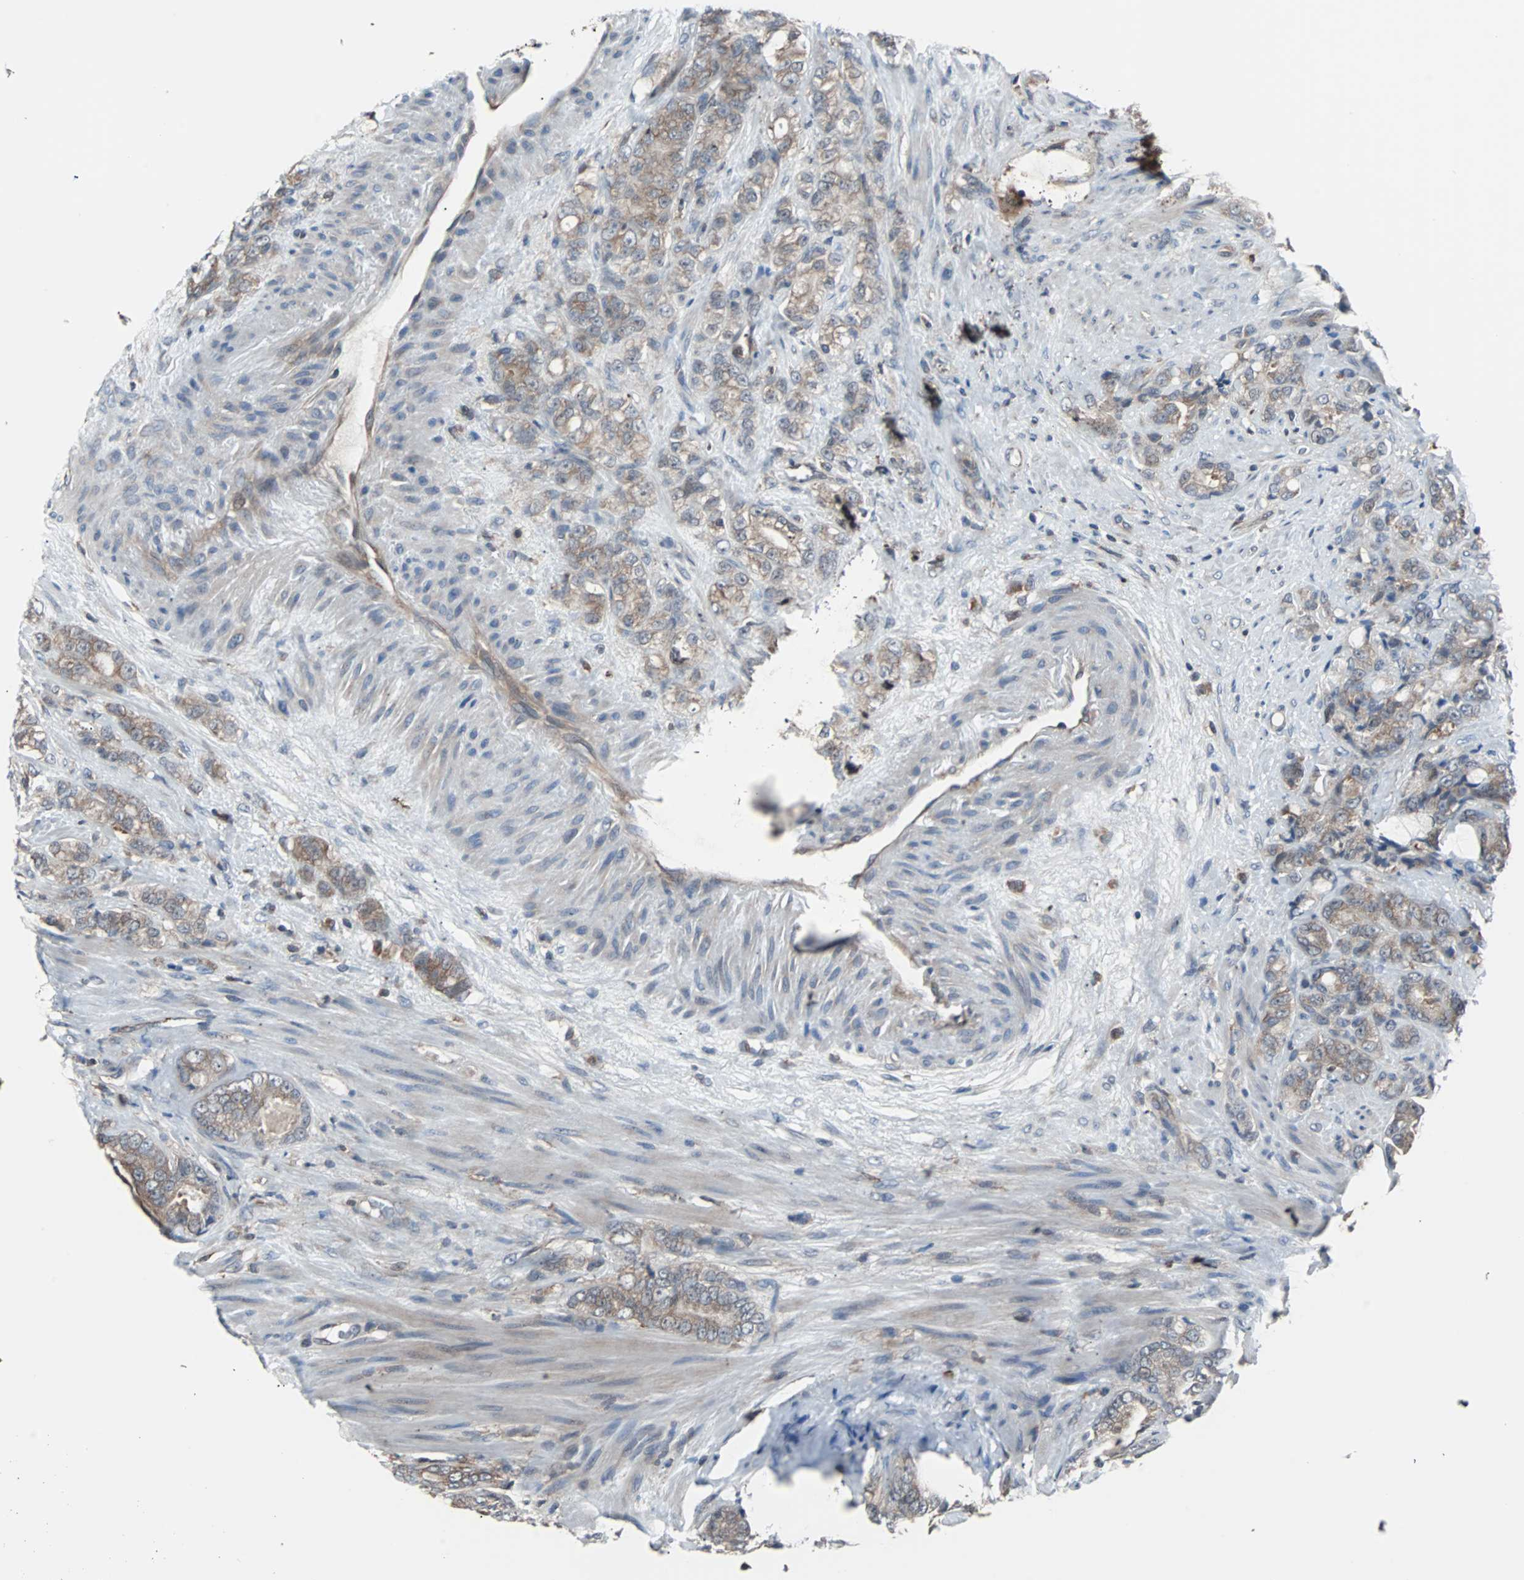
{"staining": {"intensity": "moderate", "quantity": ">75%", "location": "cytoplasmic/membranous"}, "tissue": "prostate cancer", "cell_type": "Tumor cells", "image_type": "cancer", "snomed": [{"axis": "morphology", "description": "Adenocarcinoma, Low grade"}, {"axis": "topography", "description": "Prostate"}], "caption": "A histopathology image showing moderate cytoplasmic/membranous staining in about >75% of tumor cells in prostate cancer (adenocarcinoma (low-grade)), as visualized by brown immunohistochemical staining.", "gene": "PAK1", "patient": {"sex": "male", "age": 58}}